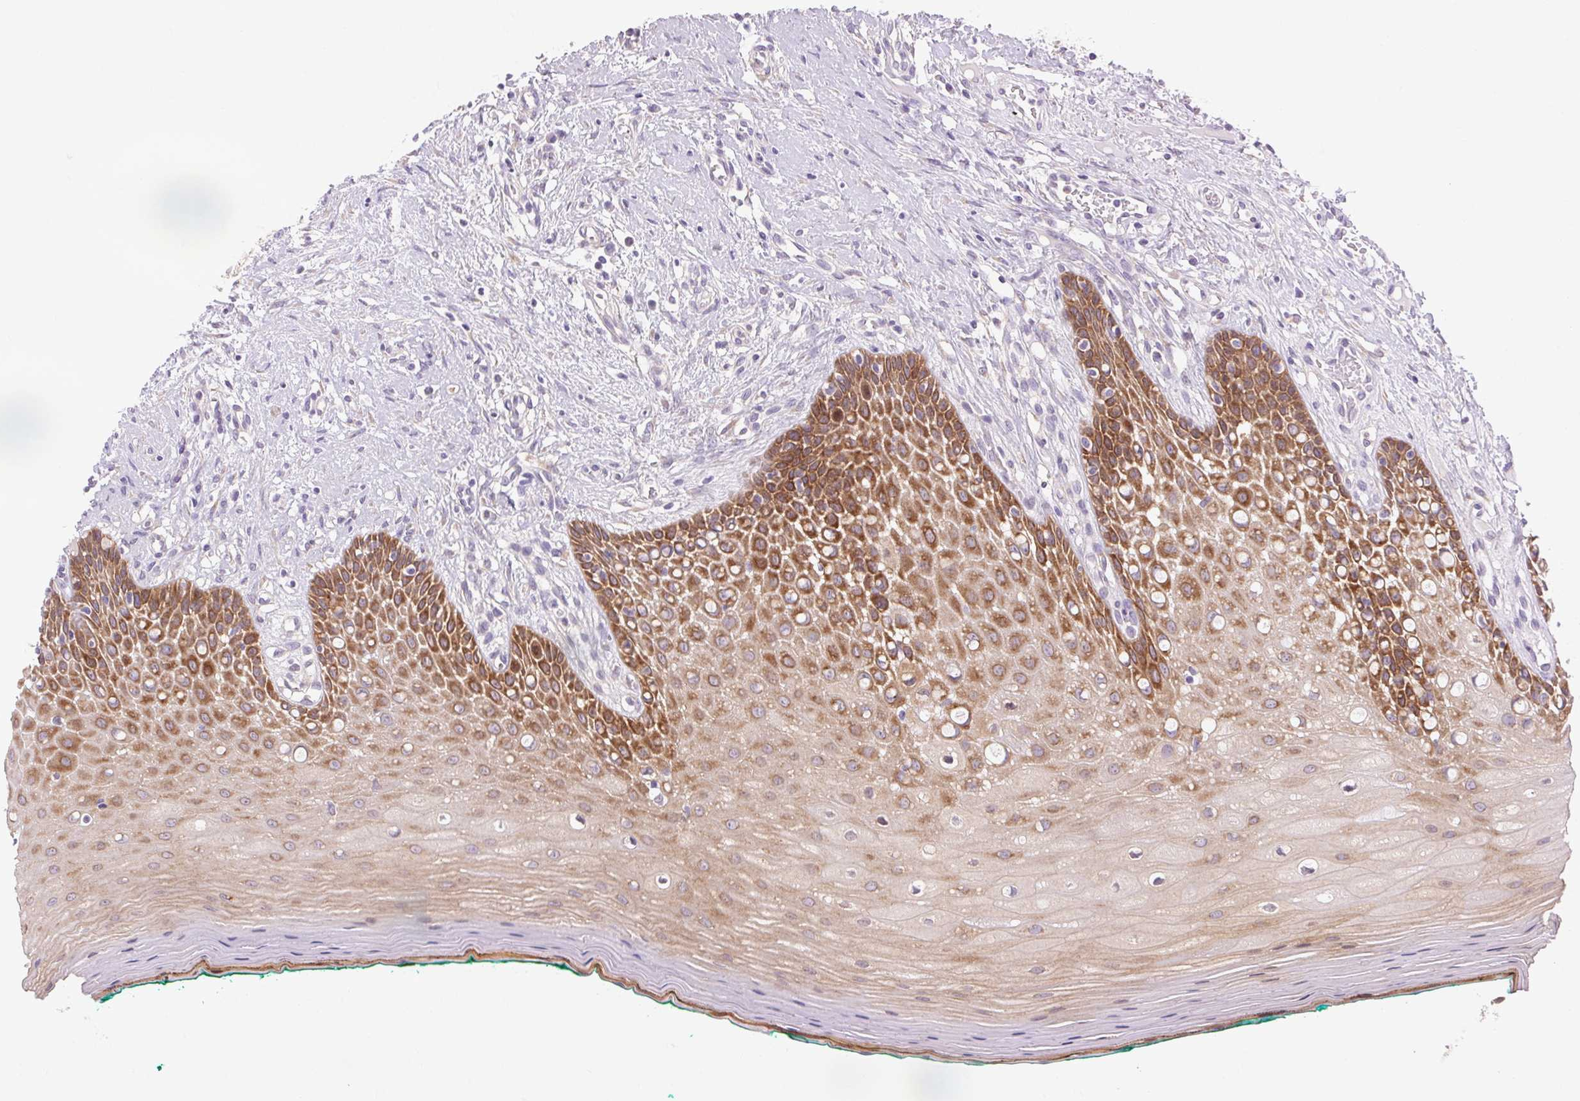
{"staining": {"intensity": "strong", "quantity": "25%-75%", "location": "cytoplasmic/membranous"}, "tissue": "oral mucosa", "cell_type": "Squamous epithelial cells", "image_type": "normal", "snomed": [{"axis": "morphology", "description": "Normal tissue, NOS"}, {"axis": "topography", "description": "Oral tissue"}], "caption": "Protein staining of benign oral mucosa shows strong cytoplasmic/membranous expression in approximately 25%-75% of squamous epithelial cells.", "gene": "SOWAHC", "patient": {"sex": "female", "age": 83}}